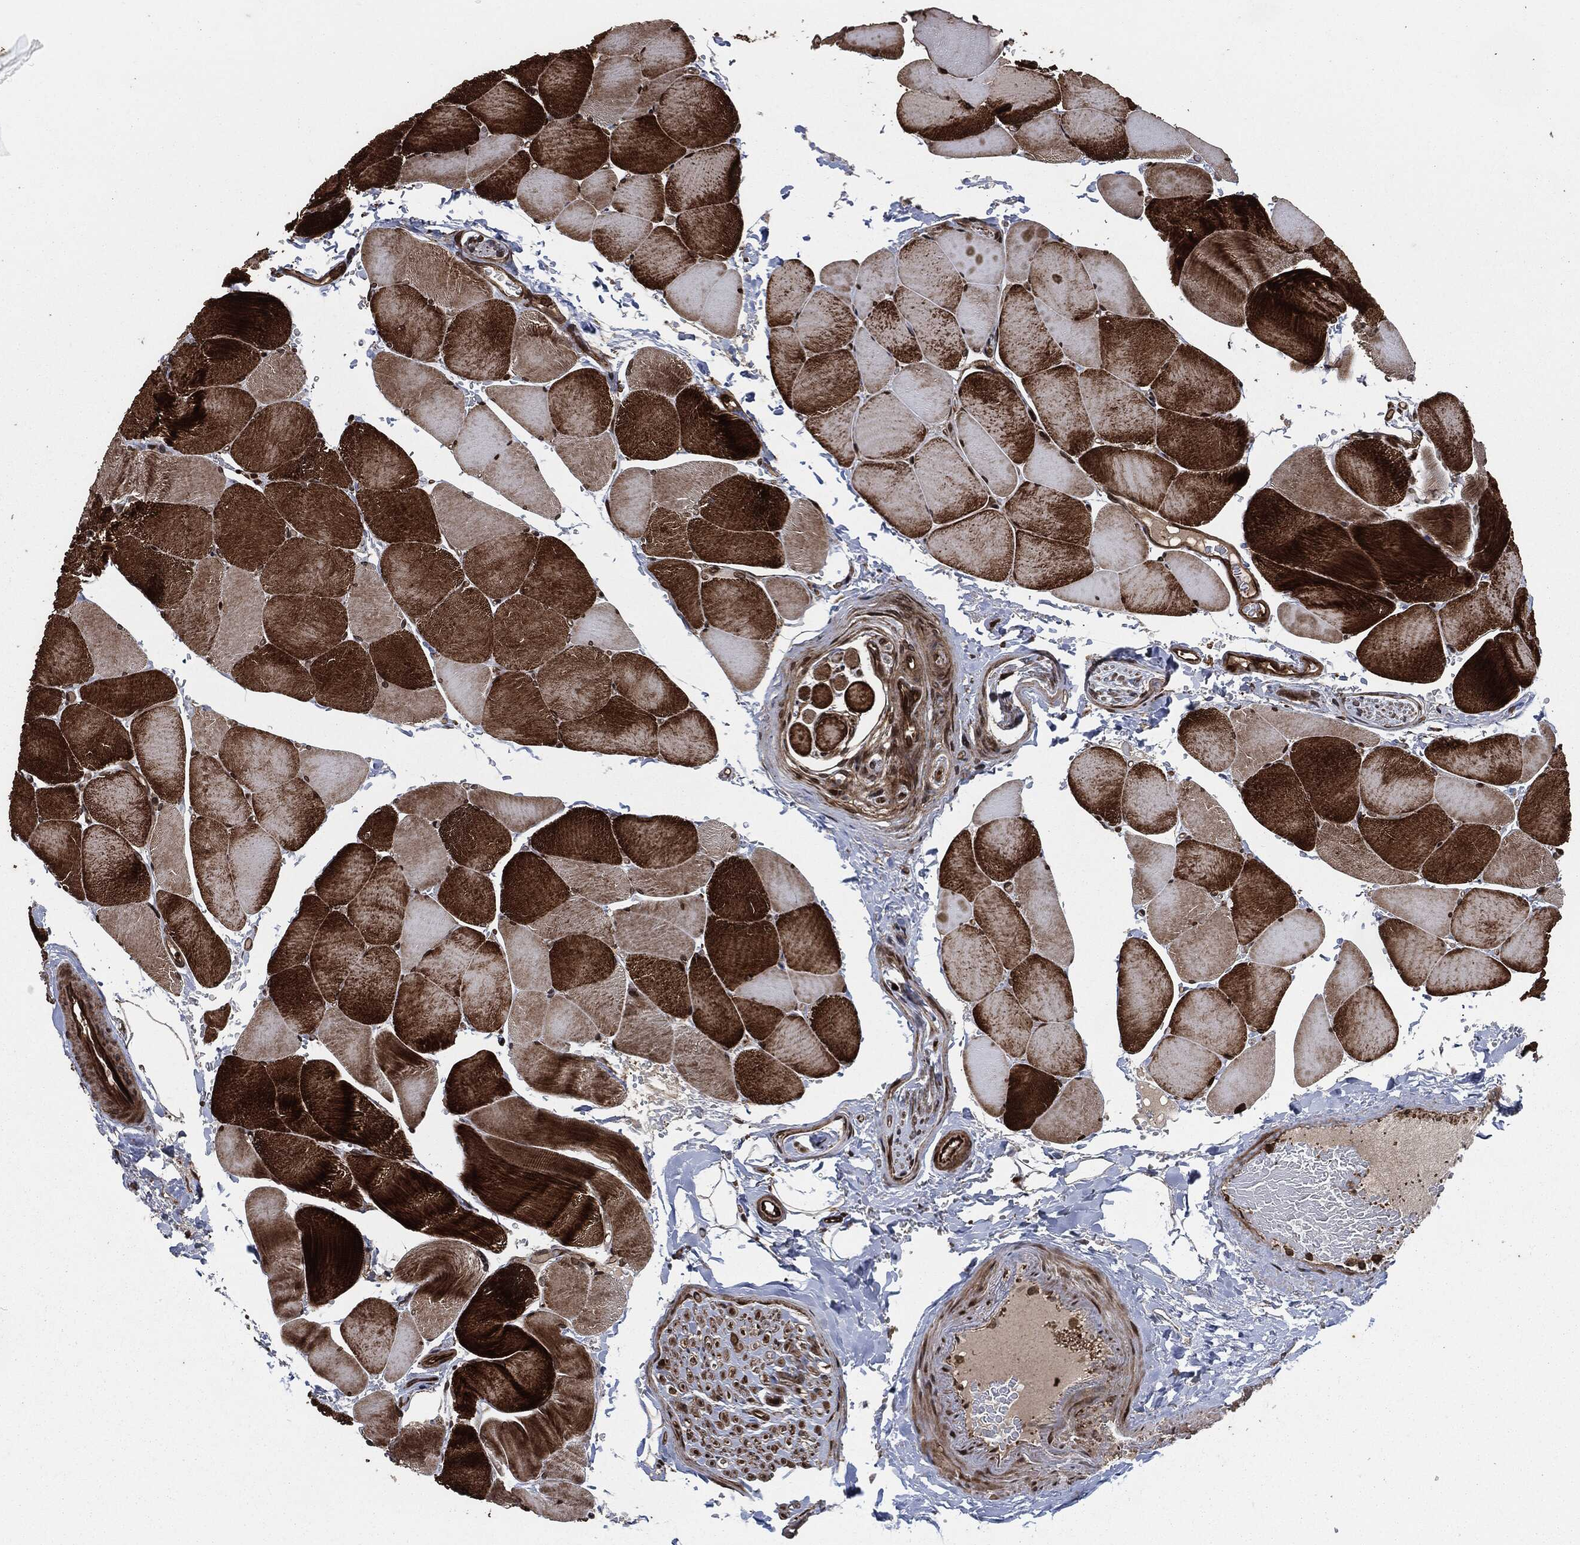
{"staining": {"intensity": "strong", "quantity": "25%-75%", "location": "cytoplasmic/membranous"}, "tissue": "skeletal muscle", "cell_type": "Myocytes", "image_type": "normal", "snomed": [{"axis": "morphology", "description": "Normal tissue, NOS"}, {"axis": "topography", "description": "Skeletal muscle"}], "caption": "Immunohistochemical staining of normal skeletal muscle reveals strong cytoplasmic/membranous protein staining in about 25%-75% of myocytes.", "gene": "IFIT1", "patient": {"sex": "female", "age": 37}}